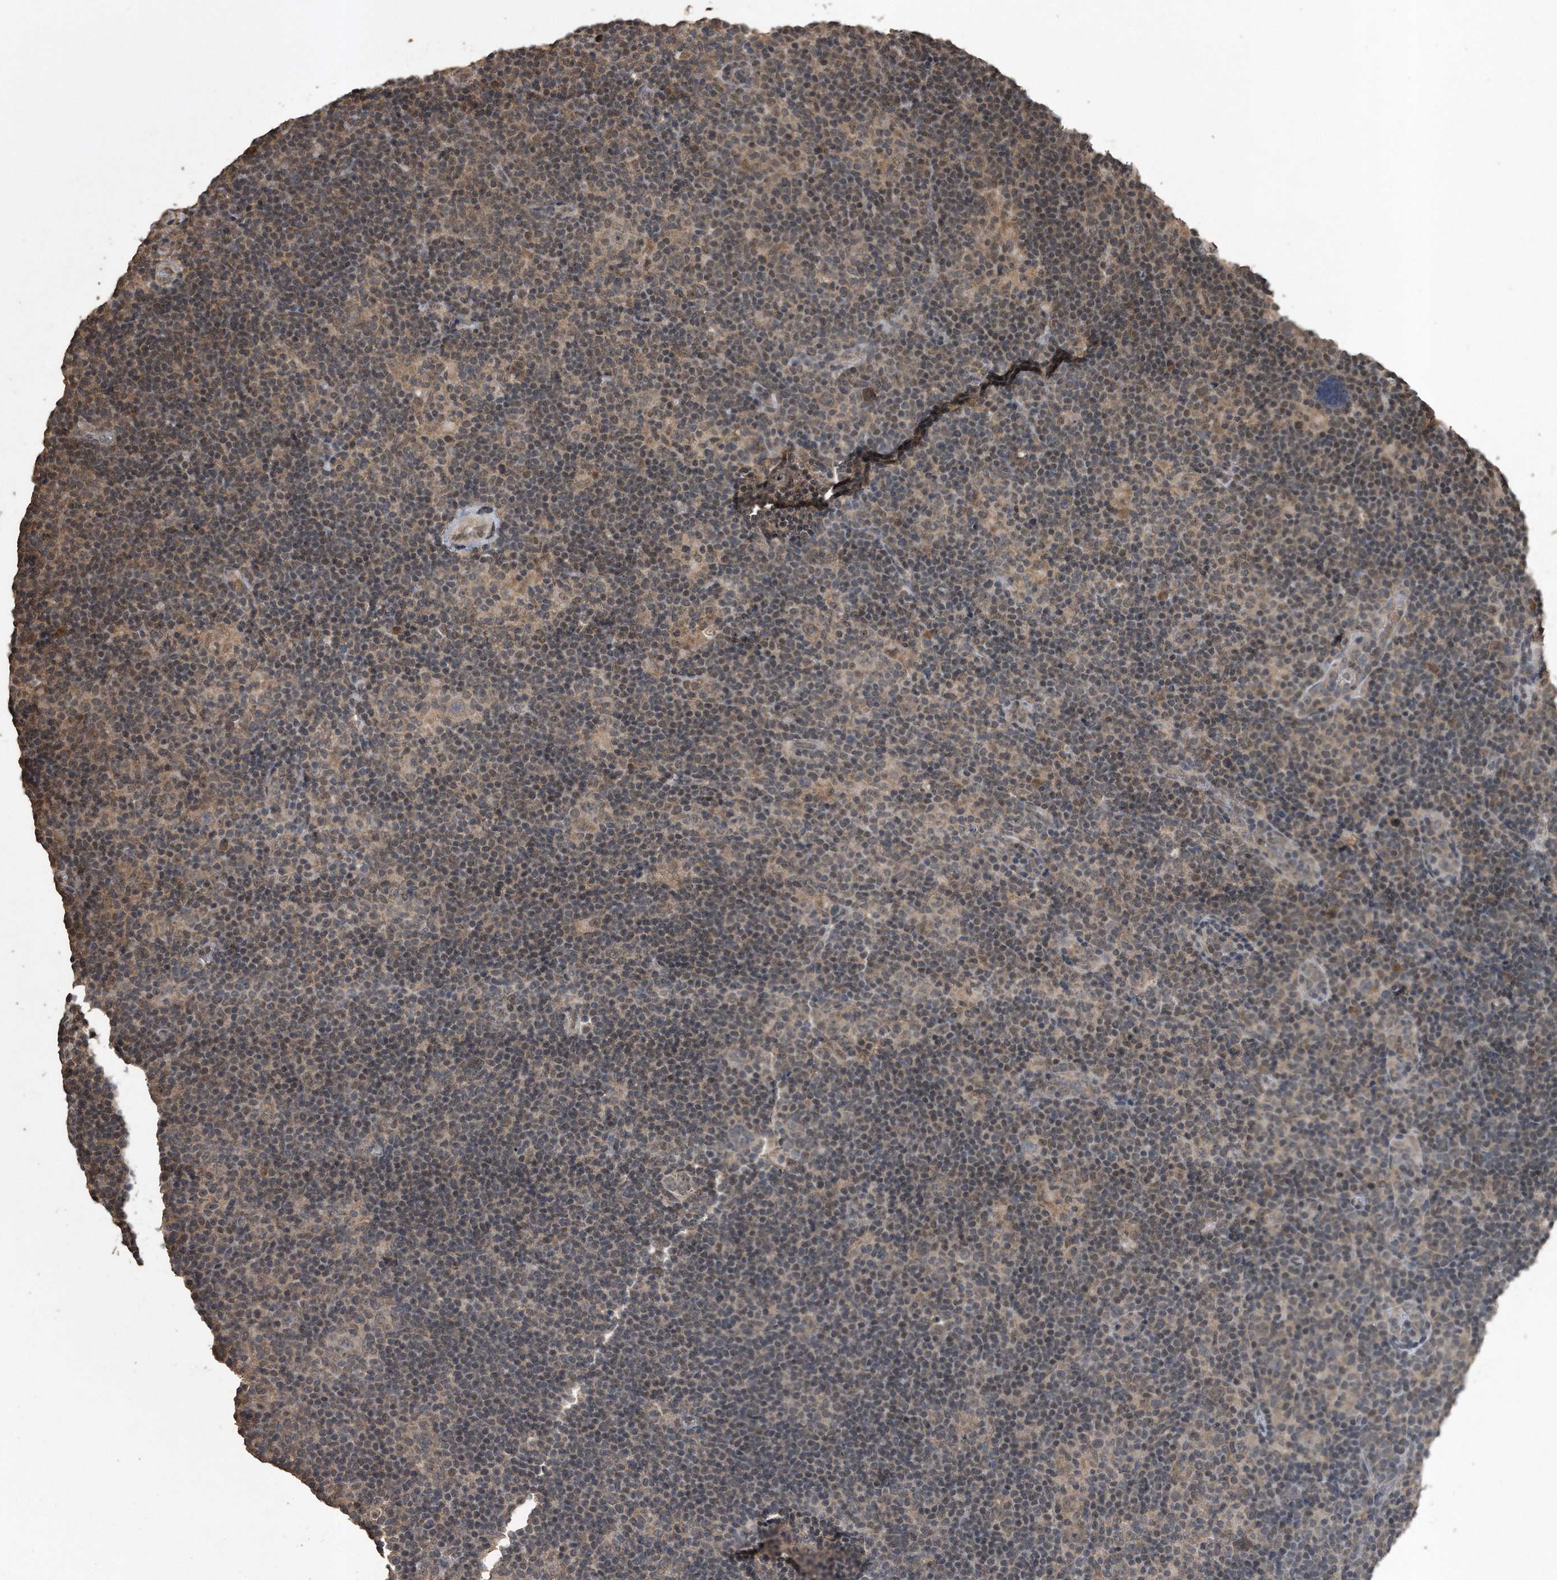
{"staining": {"intensity": "weak", "quantity": "<25%", "location": "cytoplasmic/membranous,nuclear"}, "tissue": "lymphoma", "cell_type": "Tumor cells", "image_type": "cancer", "snomed": [{"axis": "morphology", "description": "Hodgkin's disease, NOS"}, {"axis": "topography", "description": "Lymph node"}], "caption": "An immunohistochemistry micrograph of Hodgkin's disease is shown. There is no staining in tumor cells of Hodgkin's disease.", "gene": "CRYZL1", "patient": {"sex": "female", "age": 57}}